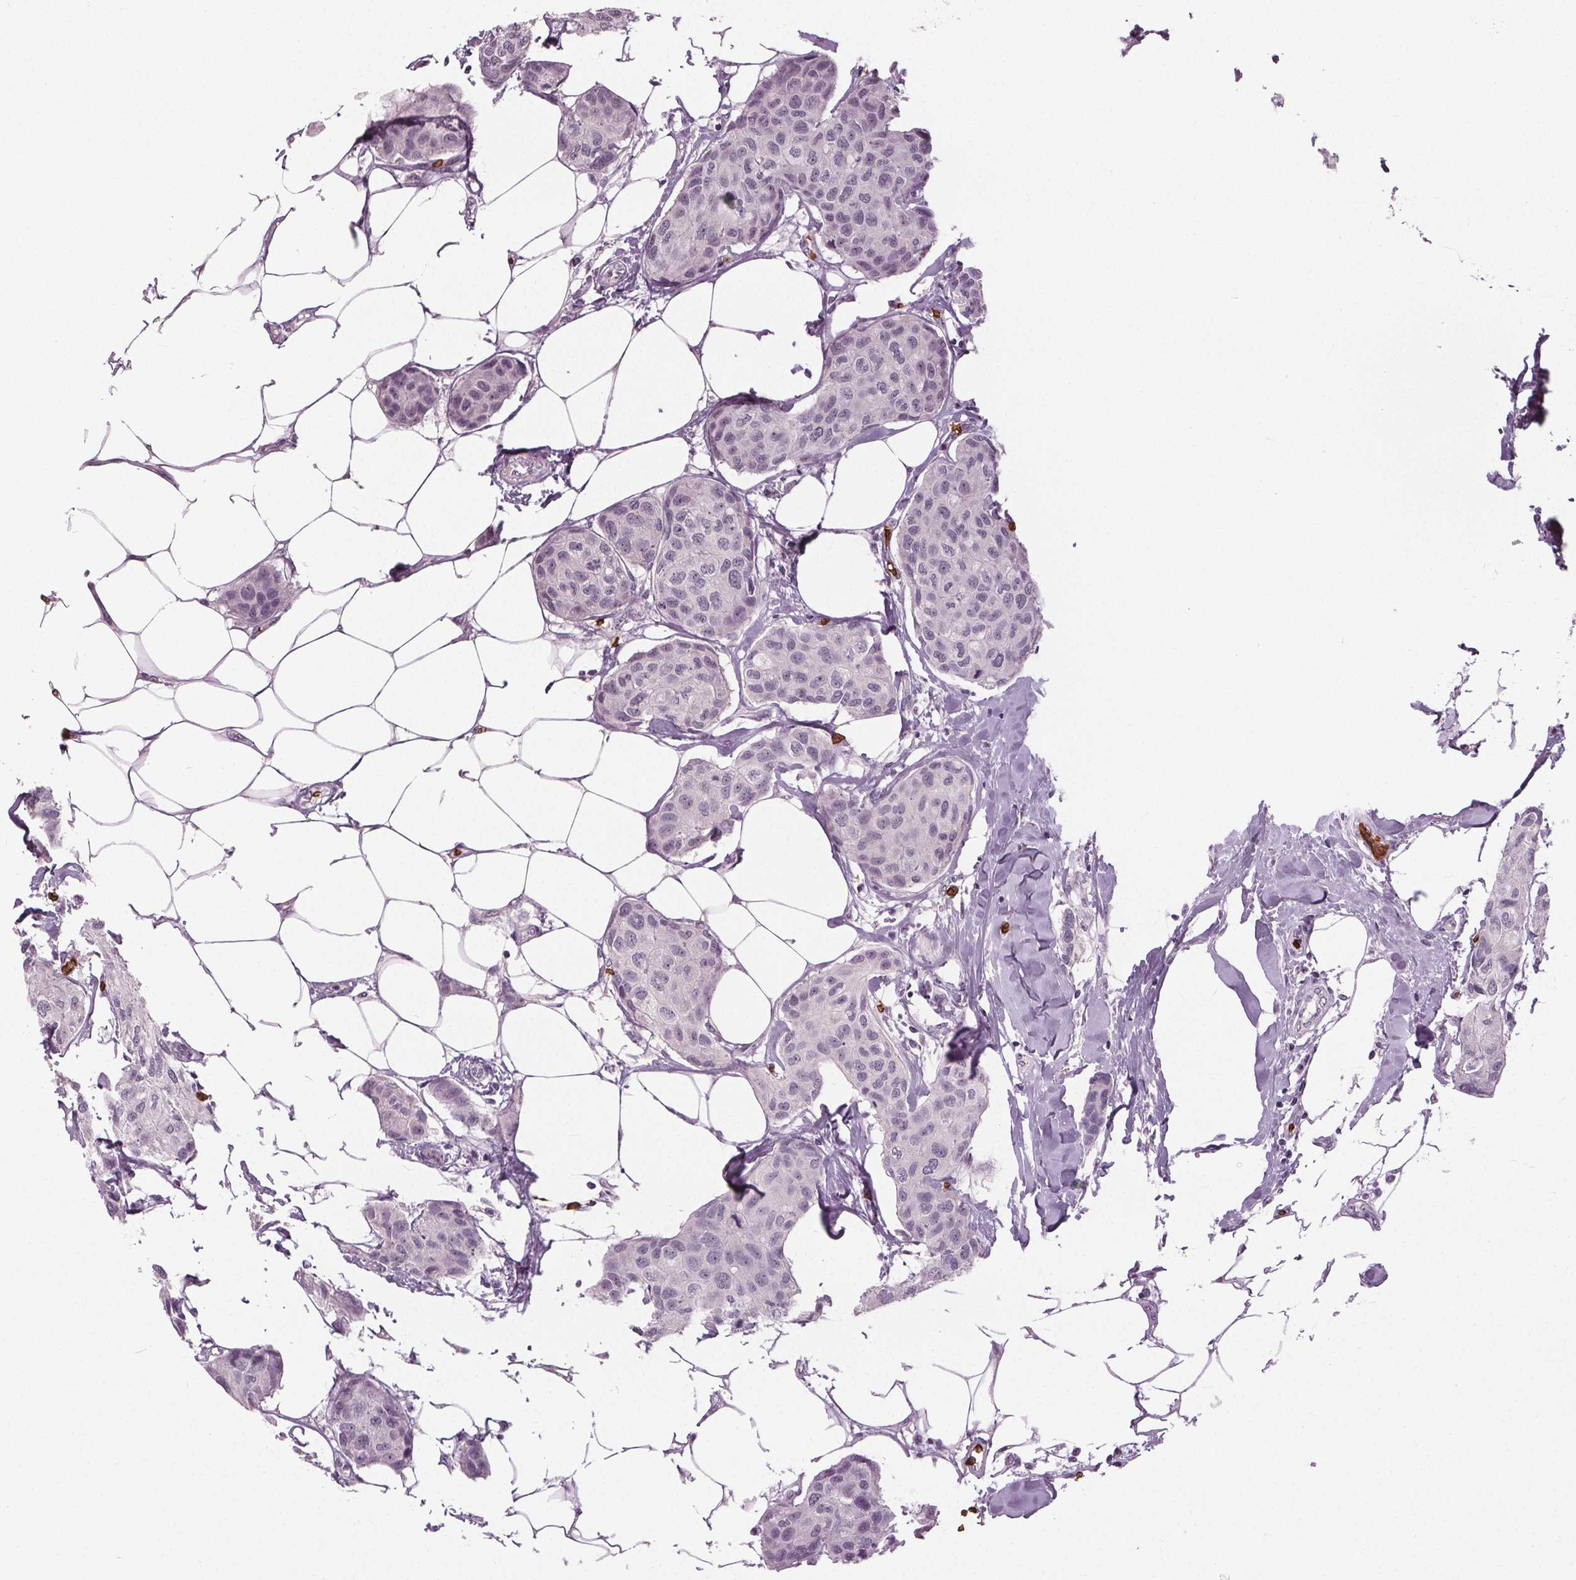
{"staining": {"intensity": "negative", "quantity": "none", "location": "none"}, "tissue": "breast cancer", "cell_type": "Tumor cells", "image_type": "cancer", "snomed": [{"axis": "morphology", "description": "Duct carcinoma"}, {"axis": "topography", "description": "Breast"}], "caption": "IHC image of neoplastic tissue: human breast cancer stained with DAB demonstrates no significant protein staining in tumor cells.", "gene": "SLC4A1", "patient": {"sex": "female", "age": 80}}